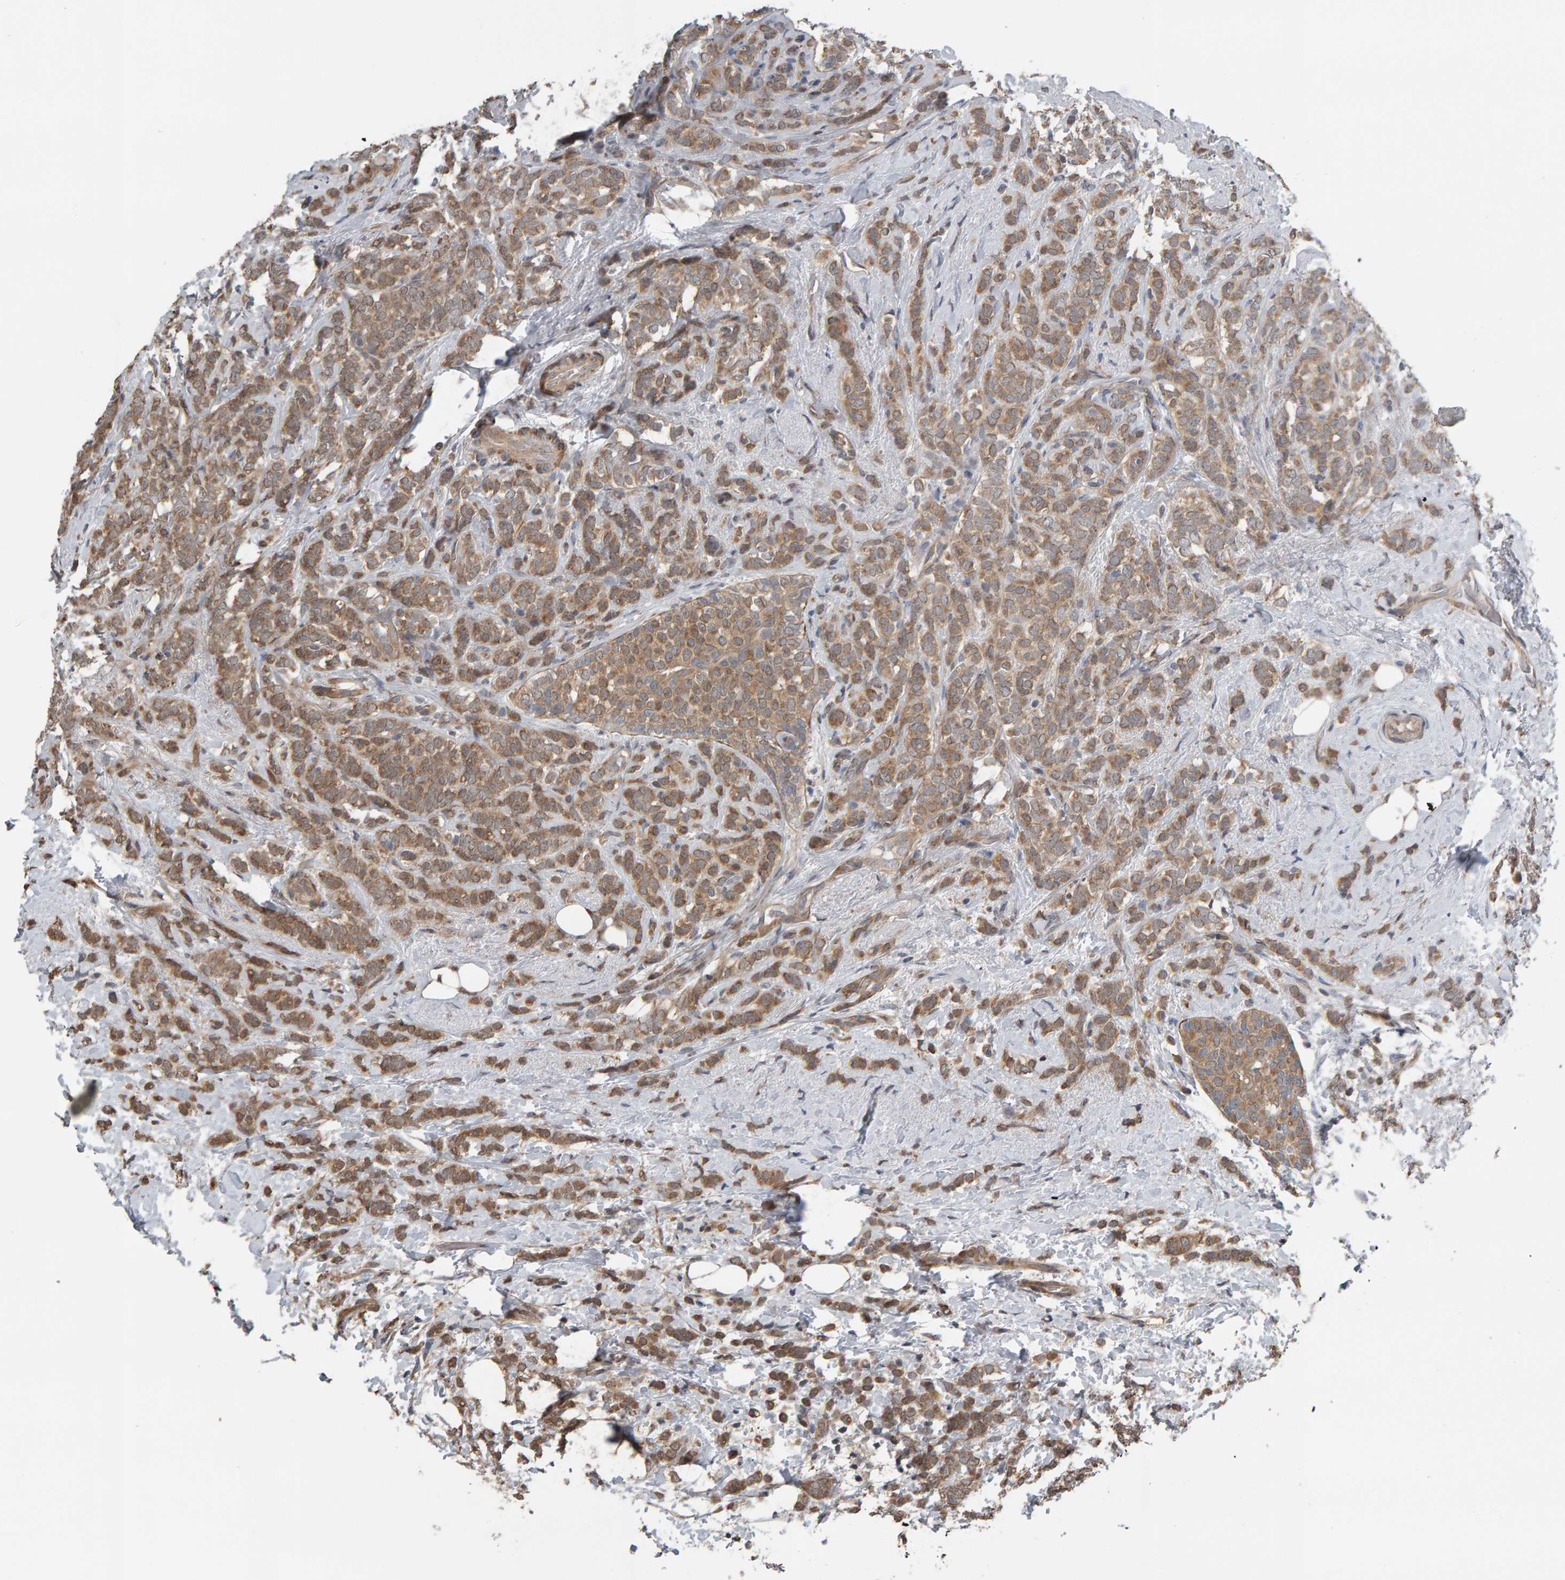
{"staining": {"intensity": "moderate", "quantity": ">75%", "location": "cytoplasmic/membranous"}, "tissue": "breast cancer", "cell_type": "Tumor cells", "image_type": "cancer", "snomed": [{"axis": "morphology", "description": "Lobular carcinoma"}, {"axis": "topography", "description": "Breast"}], "caption": "A histopathology image showing moderate cytoplasmic/membranous staining in about >75% of tumor cells in breast cancer (lobular carcinoma), as visualized by brown immunohistochemical staining.", "gene": "COASY", "patient": {"sex": "female", "age": 50}}